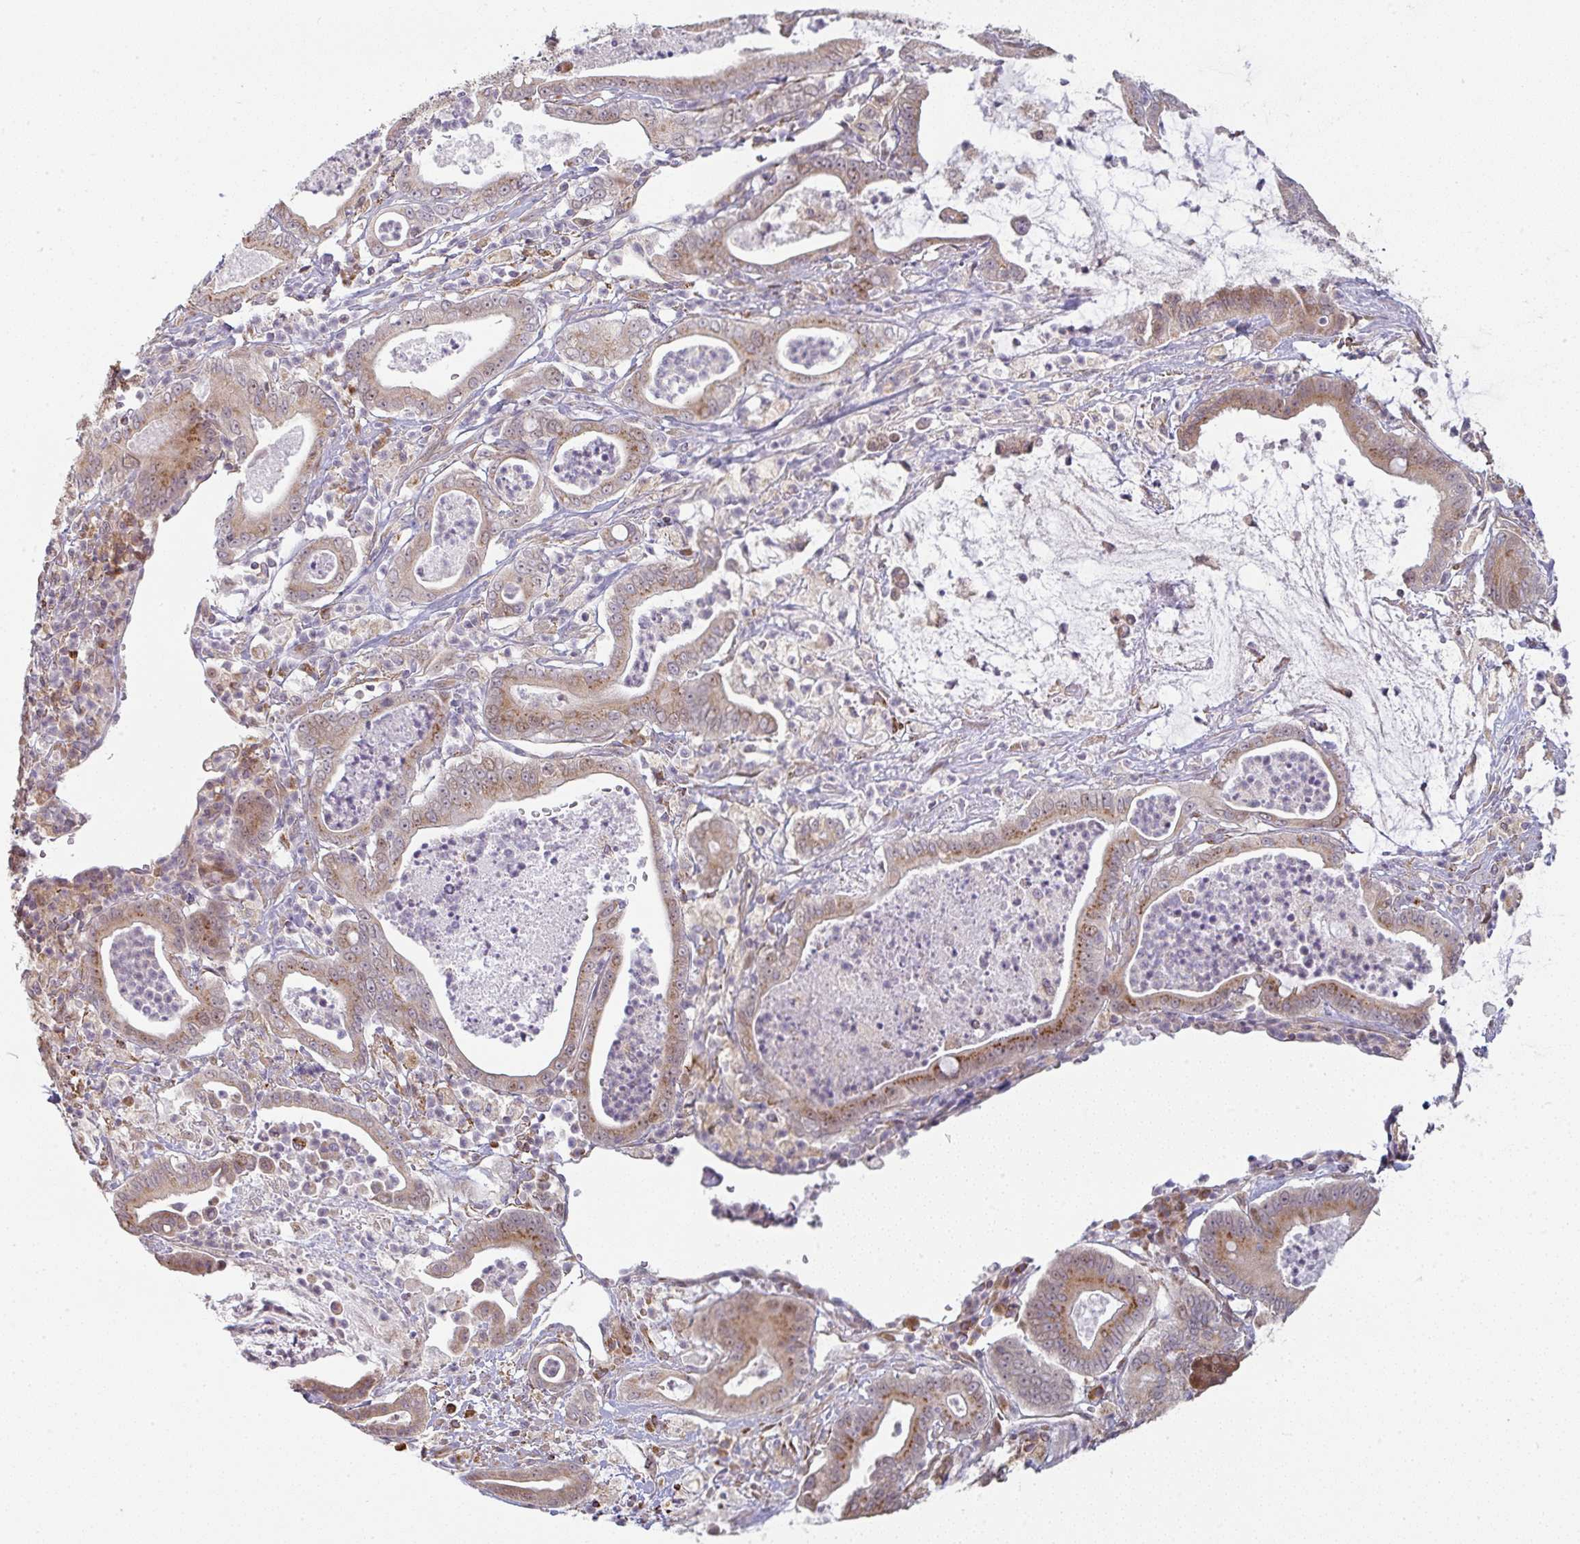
{"staining": {"intensity": "moderate", "quantity": ">75%", "location": "cytoplasmic/membranous"}, "tissue": "pancreatic cancer", "cell_type": "Tumor cells", "image_type": "cancer", "snomed": [{"axis": "morphology", "description": "Adenocarcinoma, NOS"}, {"axis": "topography", "description": "Pancreas"}], "caption": "Immunohistochemical staining of pancreatic cancer reveals medium levels of moderate cytoplasmic/membranous protein positivity in about >75% of tumor cells.", "gene": "MOB1A", "patient": {"sex": "male", "age": 71}}